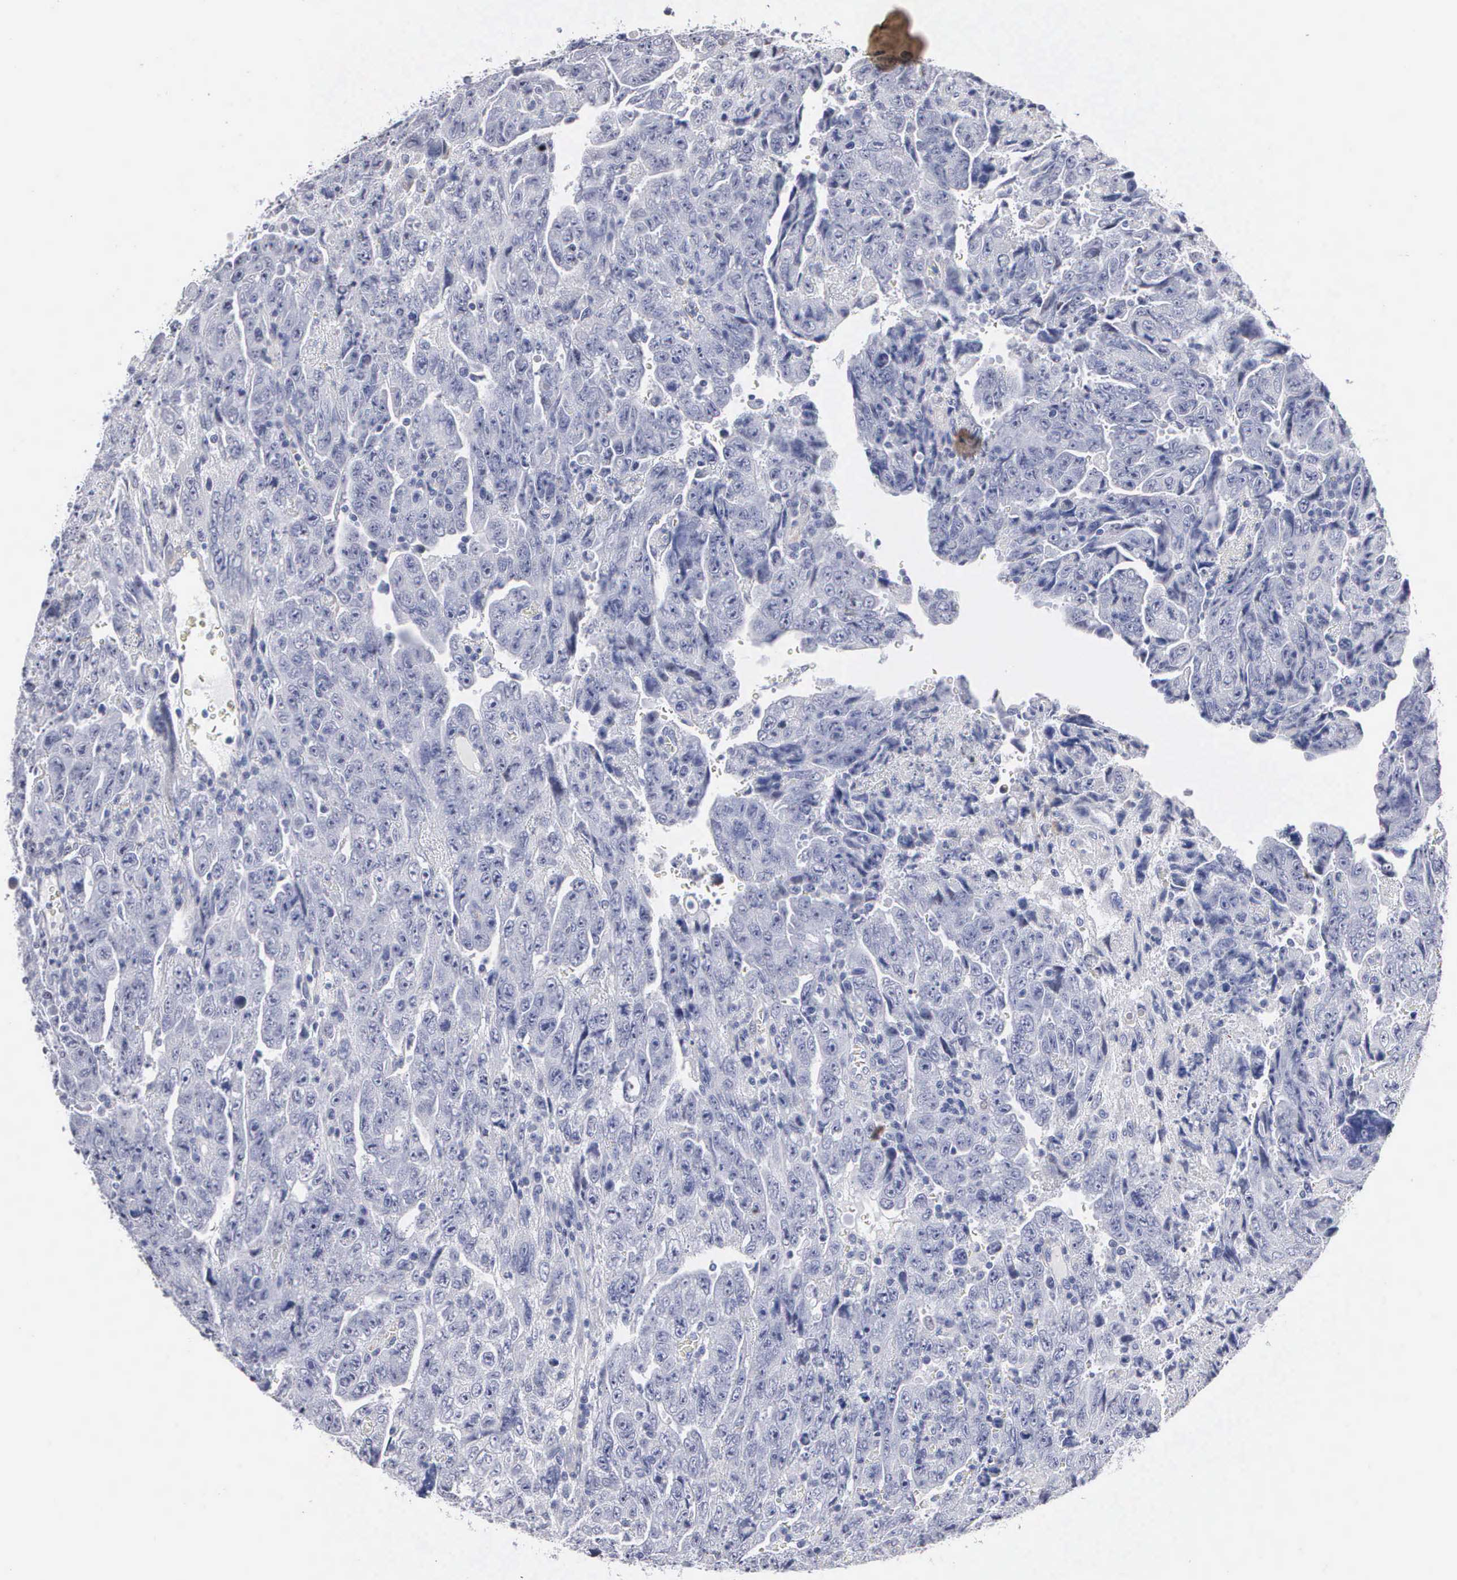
{"staining": {"intensity": "negative", "quantity": "none", "location": "none"}, "tissue": "testis cancer", "cell_type": "Tumor cells", "image_type": "cancer", "snomed": [{"axis": "morphology", "description": "Carcinoma, Embryonal, NOS"}, {"axis": "topography", "description": "Testis"}], "caption": "This photomicrograph is of testis embryonal carcinoma stained with immunohistochemistry to label a protein in brown with the nuclei are counter-stained blue. There is no positivity in tumor cells.", "gene": "ELFN2", "patient": {"sex": "male", "age": 28}}